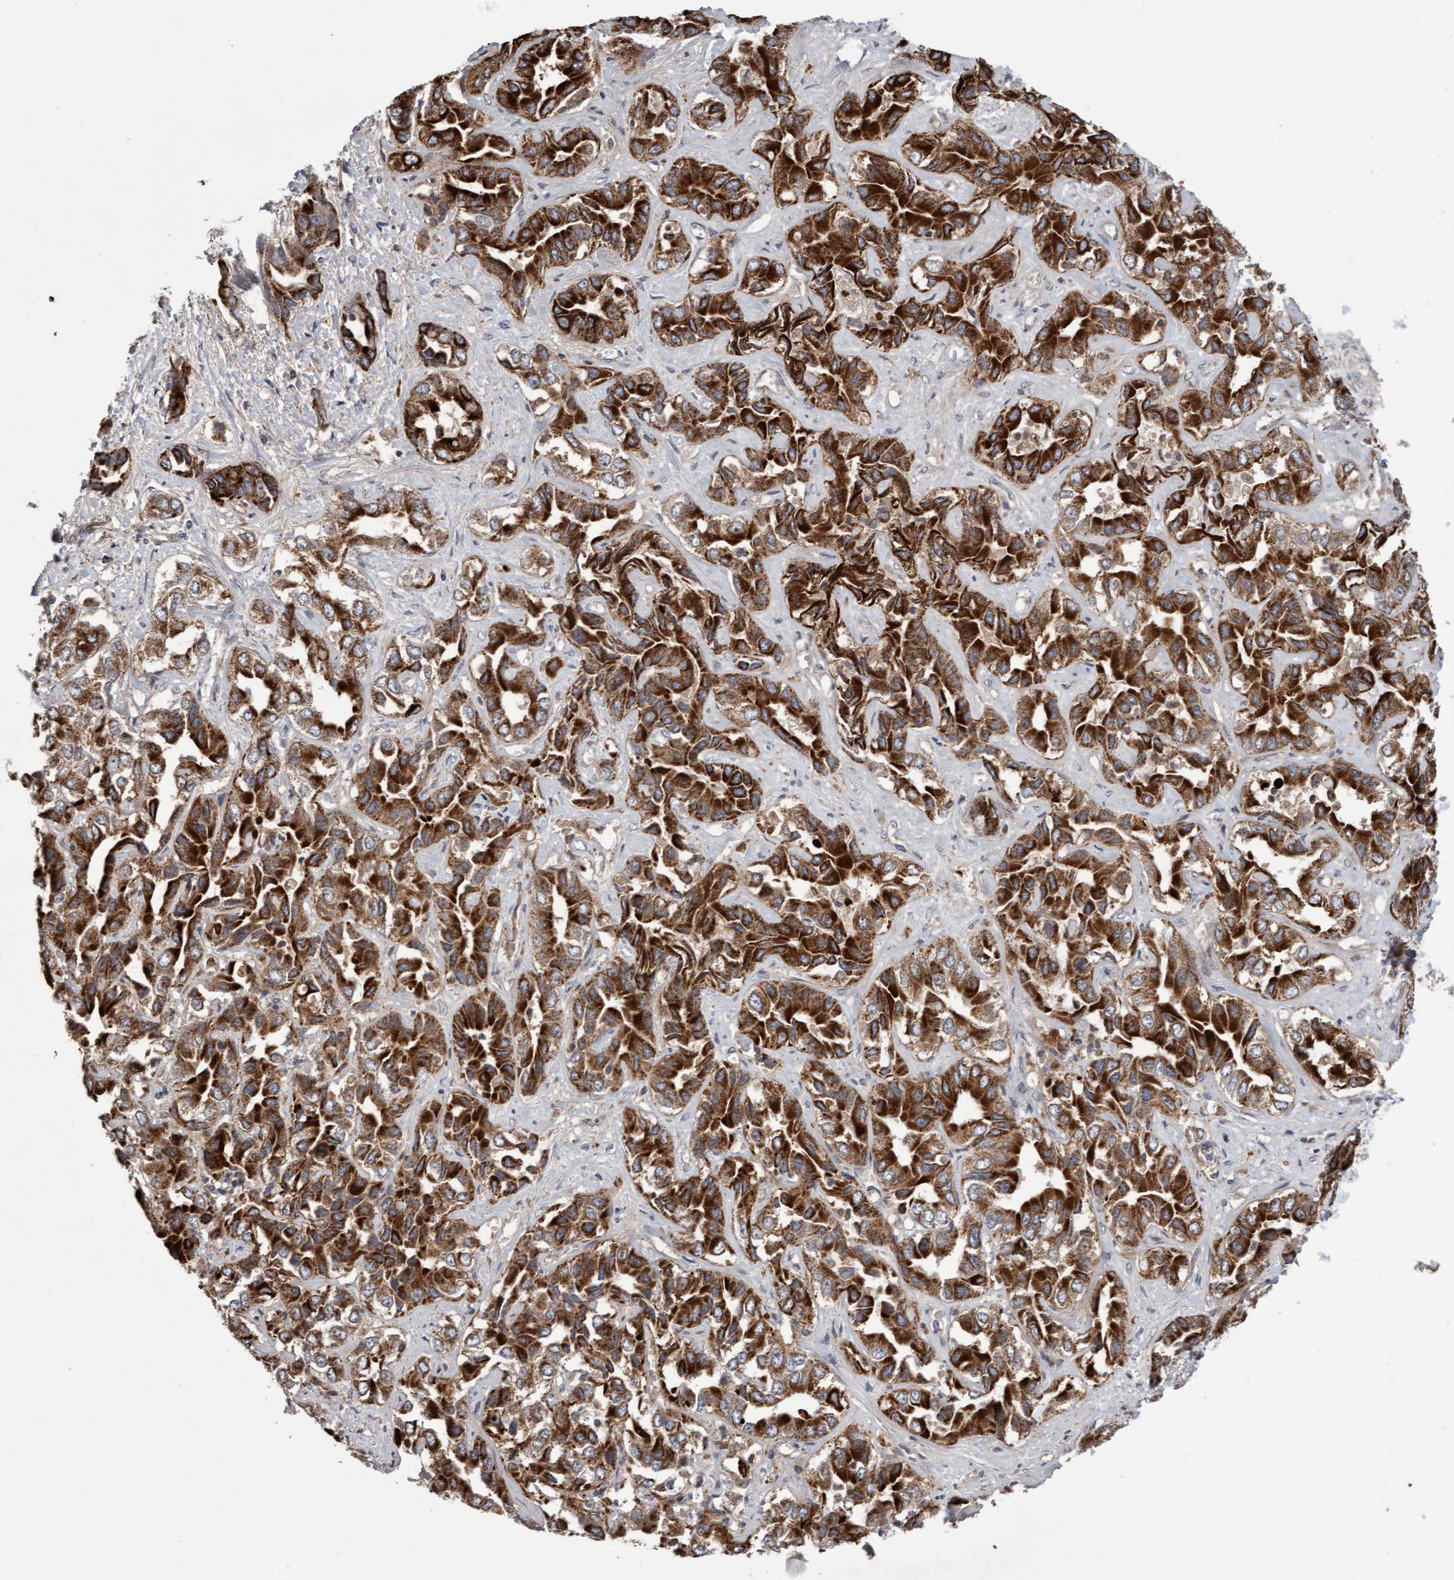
{"staining": {"intensity": "strong", "quantity": ">75%", "location": "cytoplasmic/membranous"}, "tissue": "liver cancer", "cell_type": "Tumor cells", "image_type": "cancer", "snomed": [{"axis": "morphology", "description": "Cholangiocarcinoma"}, {"axis": "topography", "description": "Liver"}], "caption": "The immunohistochemical stain highlights strong cytoplasmic/membranous positivity in tumor cells of liver cancer tissue. The staining is performed using DAB (3,3'-diaminobenzidine) brown chromogen to label protein expression. The nuclei are counter-stained blue using hematoxylin.", "gene": "PECR", "patient": {"sex": "female", "age": 52}}